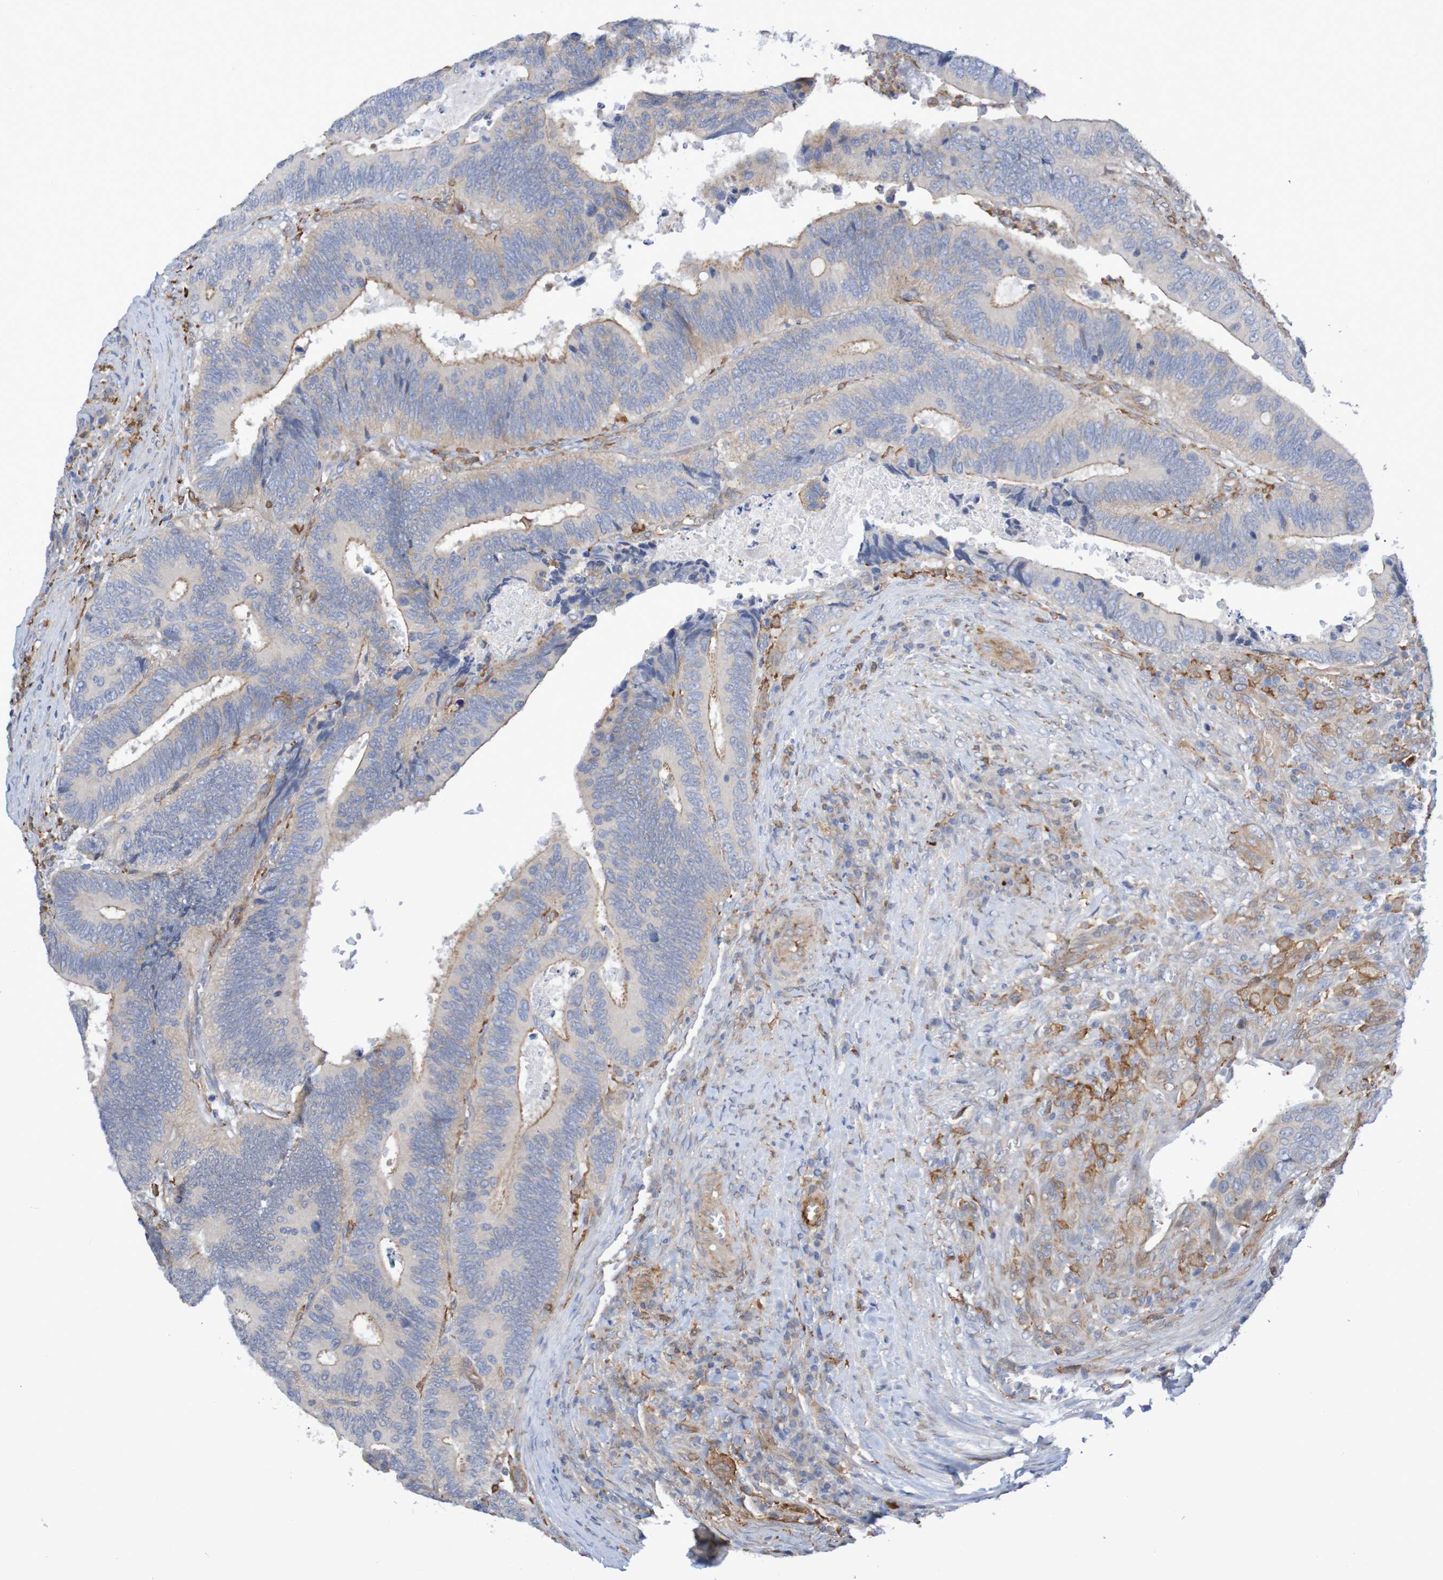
{"staining": {"intensity": "weak", "quantity": ">75%", "location": "cytoplasmic/membranous"}, "tissue": "colorectal cancer", "cell_type": "Tumor cells", "image_type": "cancer", "snomed": [{"axis": "morphology", "description": "Inflammation, NOS"}, {"axis": "morphology", "description": "Adenocarcinoma, NOS"}, {"axis": "topography", "description": "Colon"}], "caption": "The micrograph displays immunohistochemical staining of adenocarcinoma (colorectal). There is weak cytoplasmic/membranous staining is present in approximately >75% of tumor cells.", "gene": "SCRG1", "patient": {"sex": "male", "age": 72}}